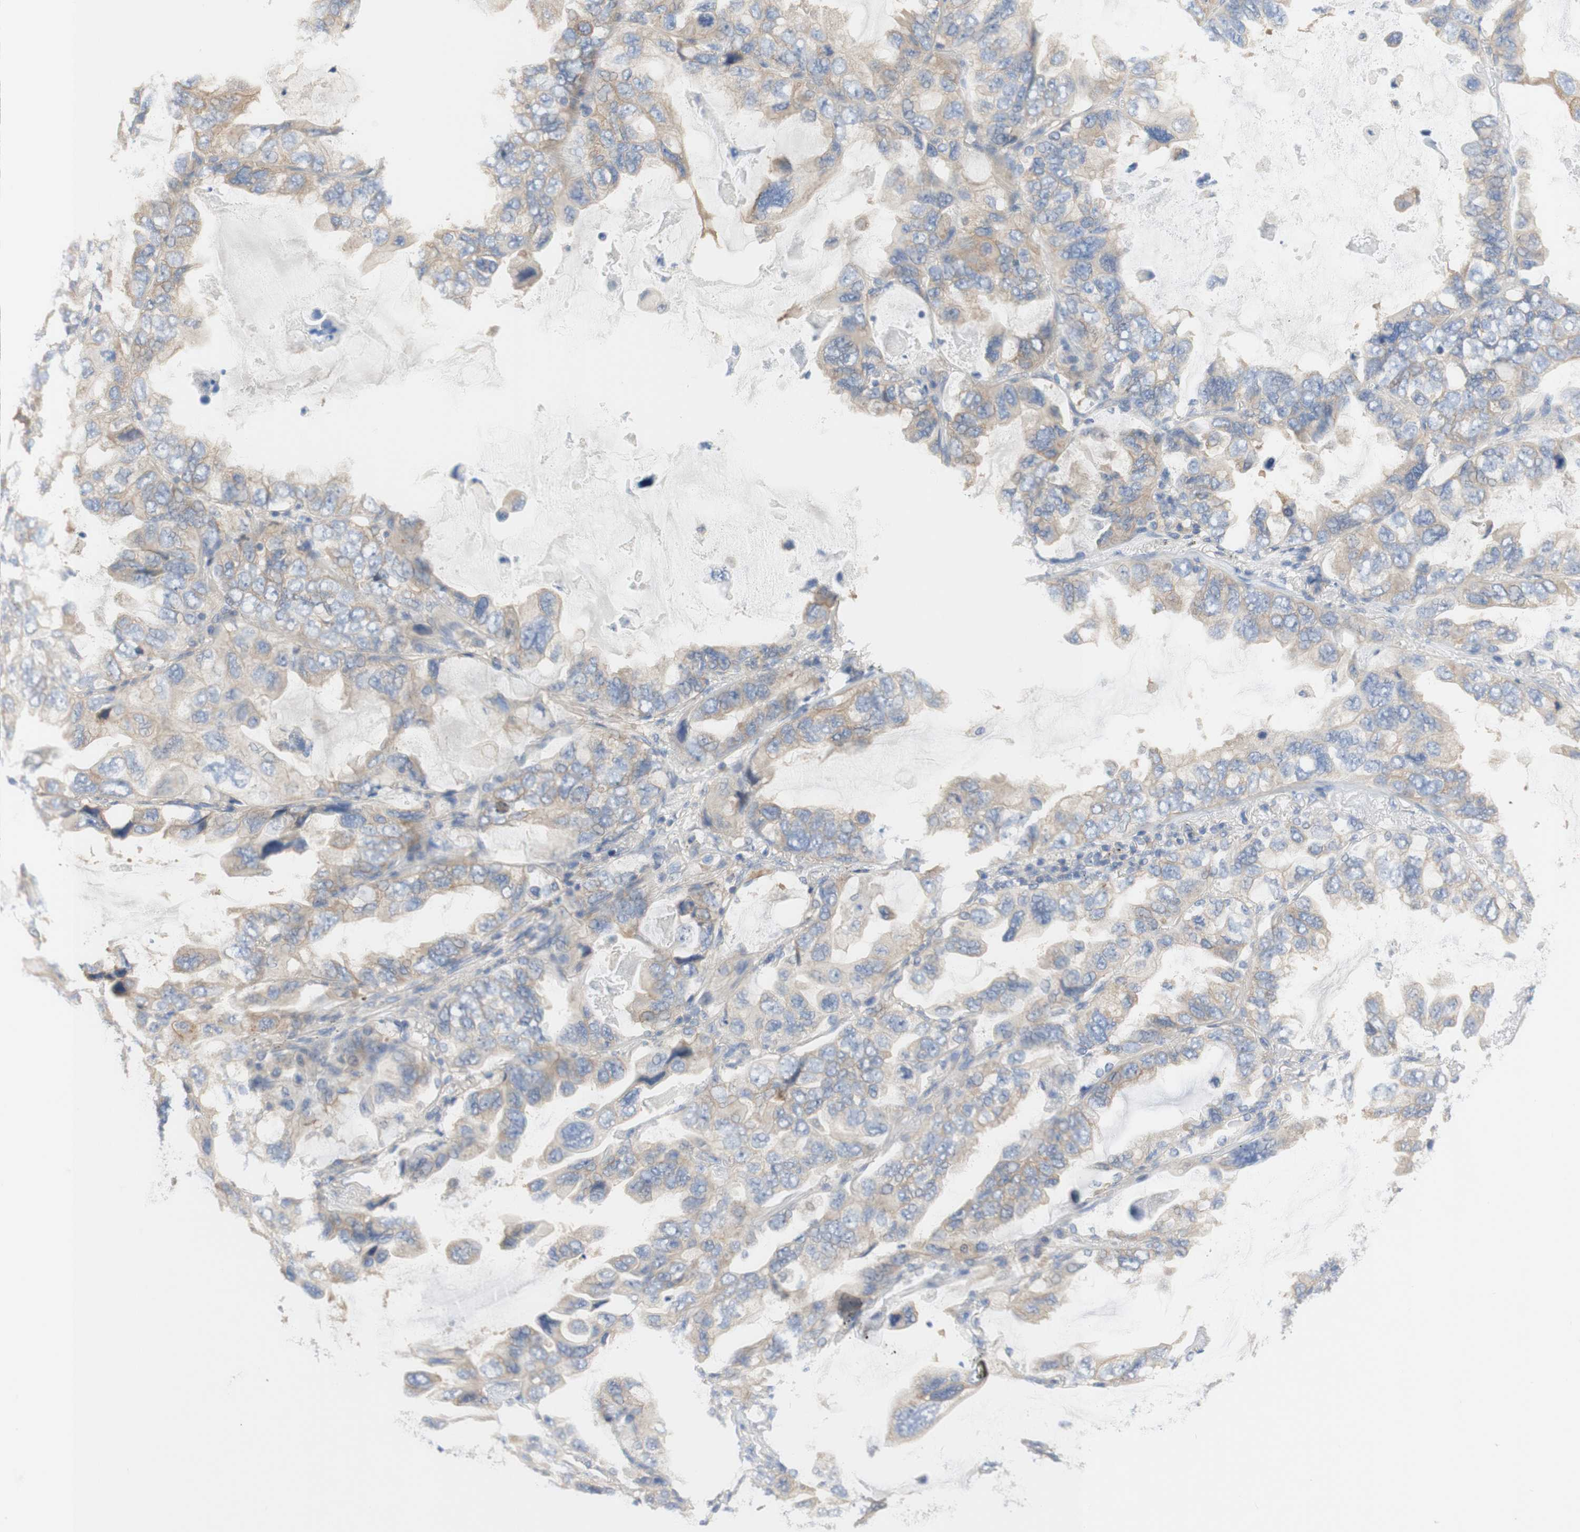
{"staining": {"intensity": "weak", "quantity": ">75%", "location": "cytoplasmic/membranous"}, "tissue": "lung cancer", "cell_type": "Tumor cells", "image_type": "cancer", "snomed": [{"axis": "morphology", "description": "Squamous cell carcinoma, NOS"}, {"axis": "topography", "description": "Lung"}], "caption": "Lung squamous cell carcinoma was stained to show a protein in brown. There is low levels of weak cytoplasmic/membranous expression in approximately >75% of tumor cells. The protein is shown in brown color, while the nuclei are stained blue.", "gene": "ATP2B1", "patient": {"sex": "female", "age": 73}}